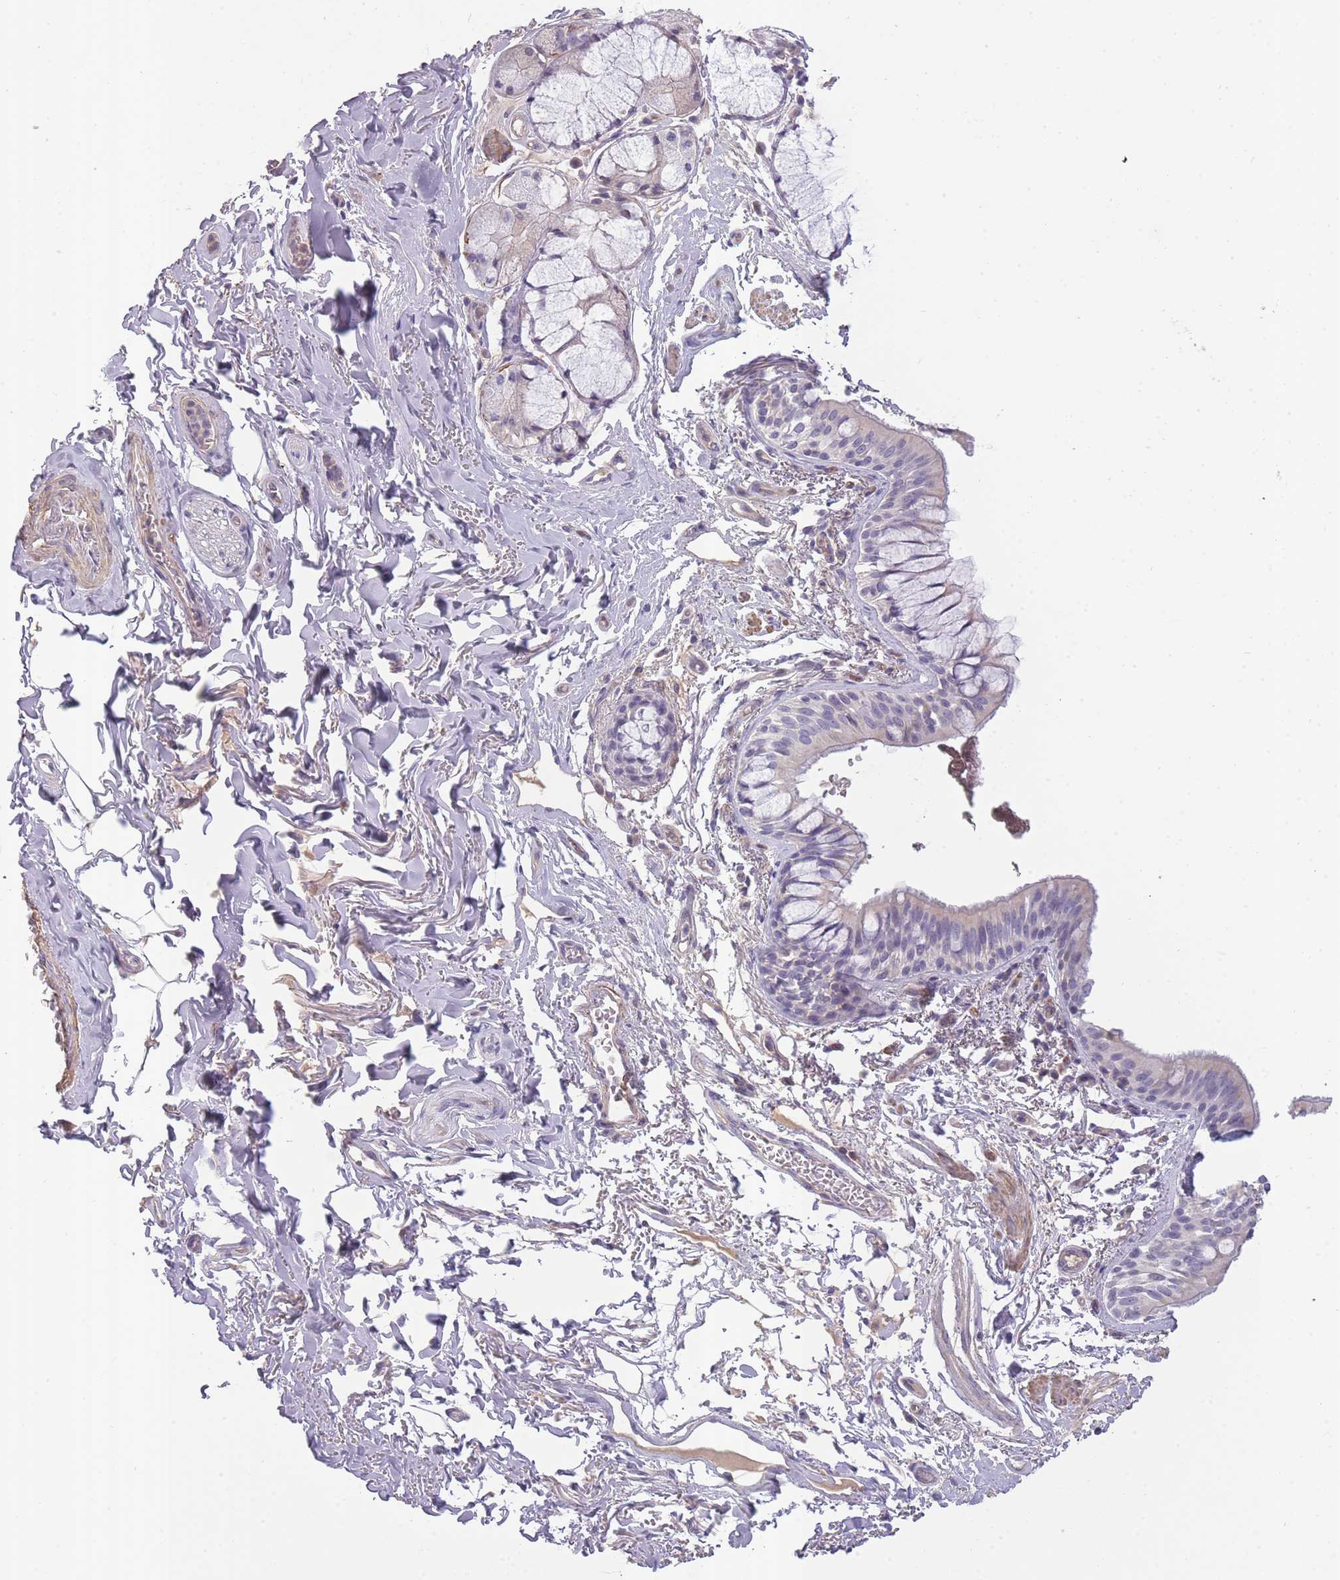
{"staining": {"intensity": "negative", "quantity": "none", "location": "none"}, "tissue": "bronchus", "cell_type": "Respiratory epithelial cells", "image_type": "normal", "snomed": [{"axis": "morphology", "description": "Normal tissue, NOS"}, {"axis": "topography", "description": "Bronchus"}], "caption": "This image is of benign bronchus stained with IHC to label a protein in brown with the nuclei are counter-stained blue. There is no positivity in respiratory epithelial cells.", "gene": "SLC8A2", "patient": {"sex": "male", "age": 70}}